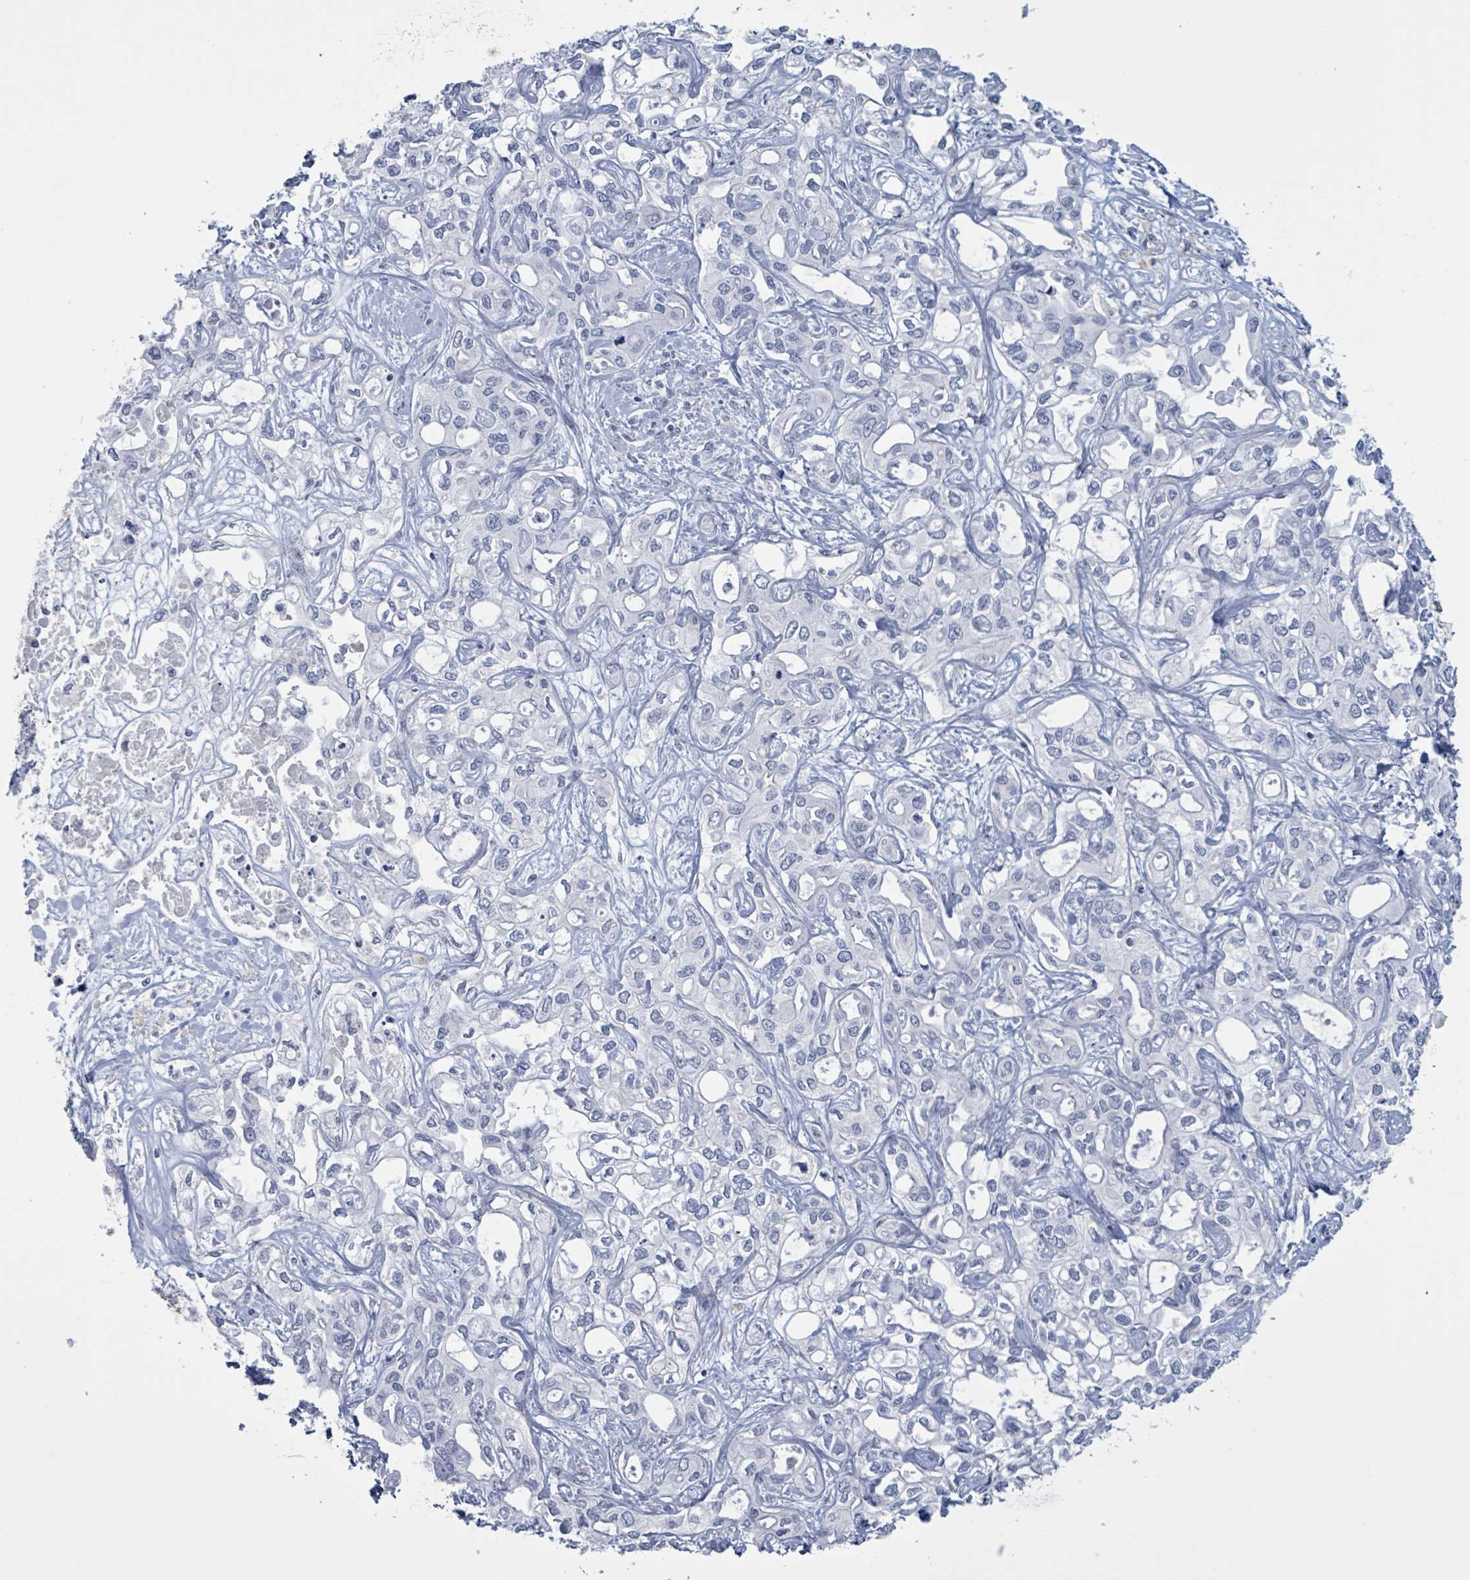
{"staining": {"intensity": "negative", "quantity": "none", "location": "none"}, "tissue": "liver cancer", "cell_type": "Tumor cells", "image_type": "cancer", "snomed": [{"axis": "morphology", "description": "Cholangiocarcinoma"}, {"axis": "topography", "description": "Liver"}], "caption": "Tumor cells show no significant staining in liver cancer.", "gene": "CT45A5", "patient": {"sex": "female", "age": 64}}